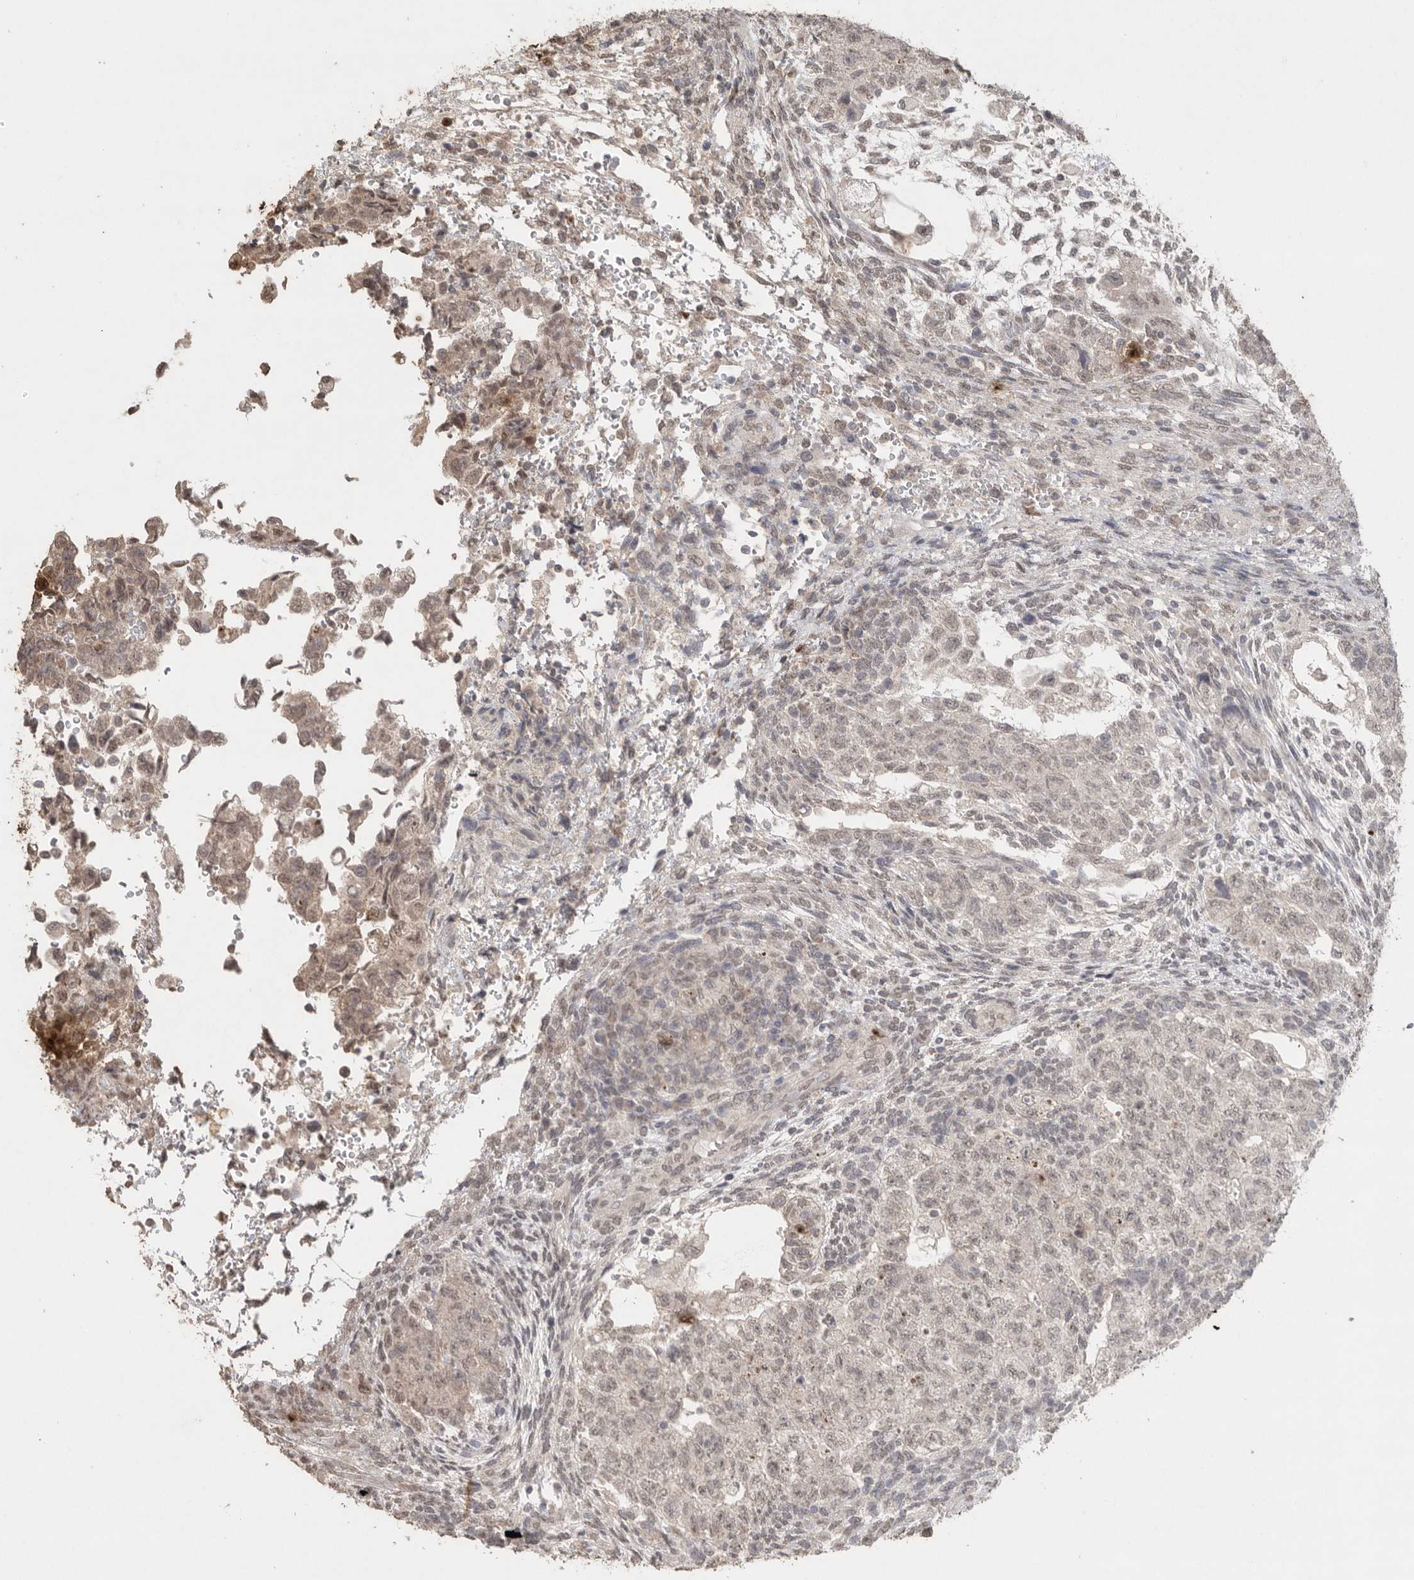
{"staining": {"intensity": "weak", "quantity": ">75%", "location": "nuclear"}, "tissue": "testis cancer", "cell_type": "Tumor cells", "image_type": "cancer", "snomed": [{"axis": "morphology", "description": "Normal tissue, NOS"}, {"axis": "morphology", "description": "Carcinoma, Embryonal, NOS"}, {"axis": "topography", "description": "Testis"}], "caption": "Human testis embryonal carcinoma stained for a protein (brown) reveals weak nuclear positive positivity in about >75% of tumor cells.", "gene": "KLK5", "patient": {"sex": "male", "age": 36}}